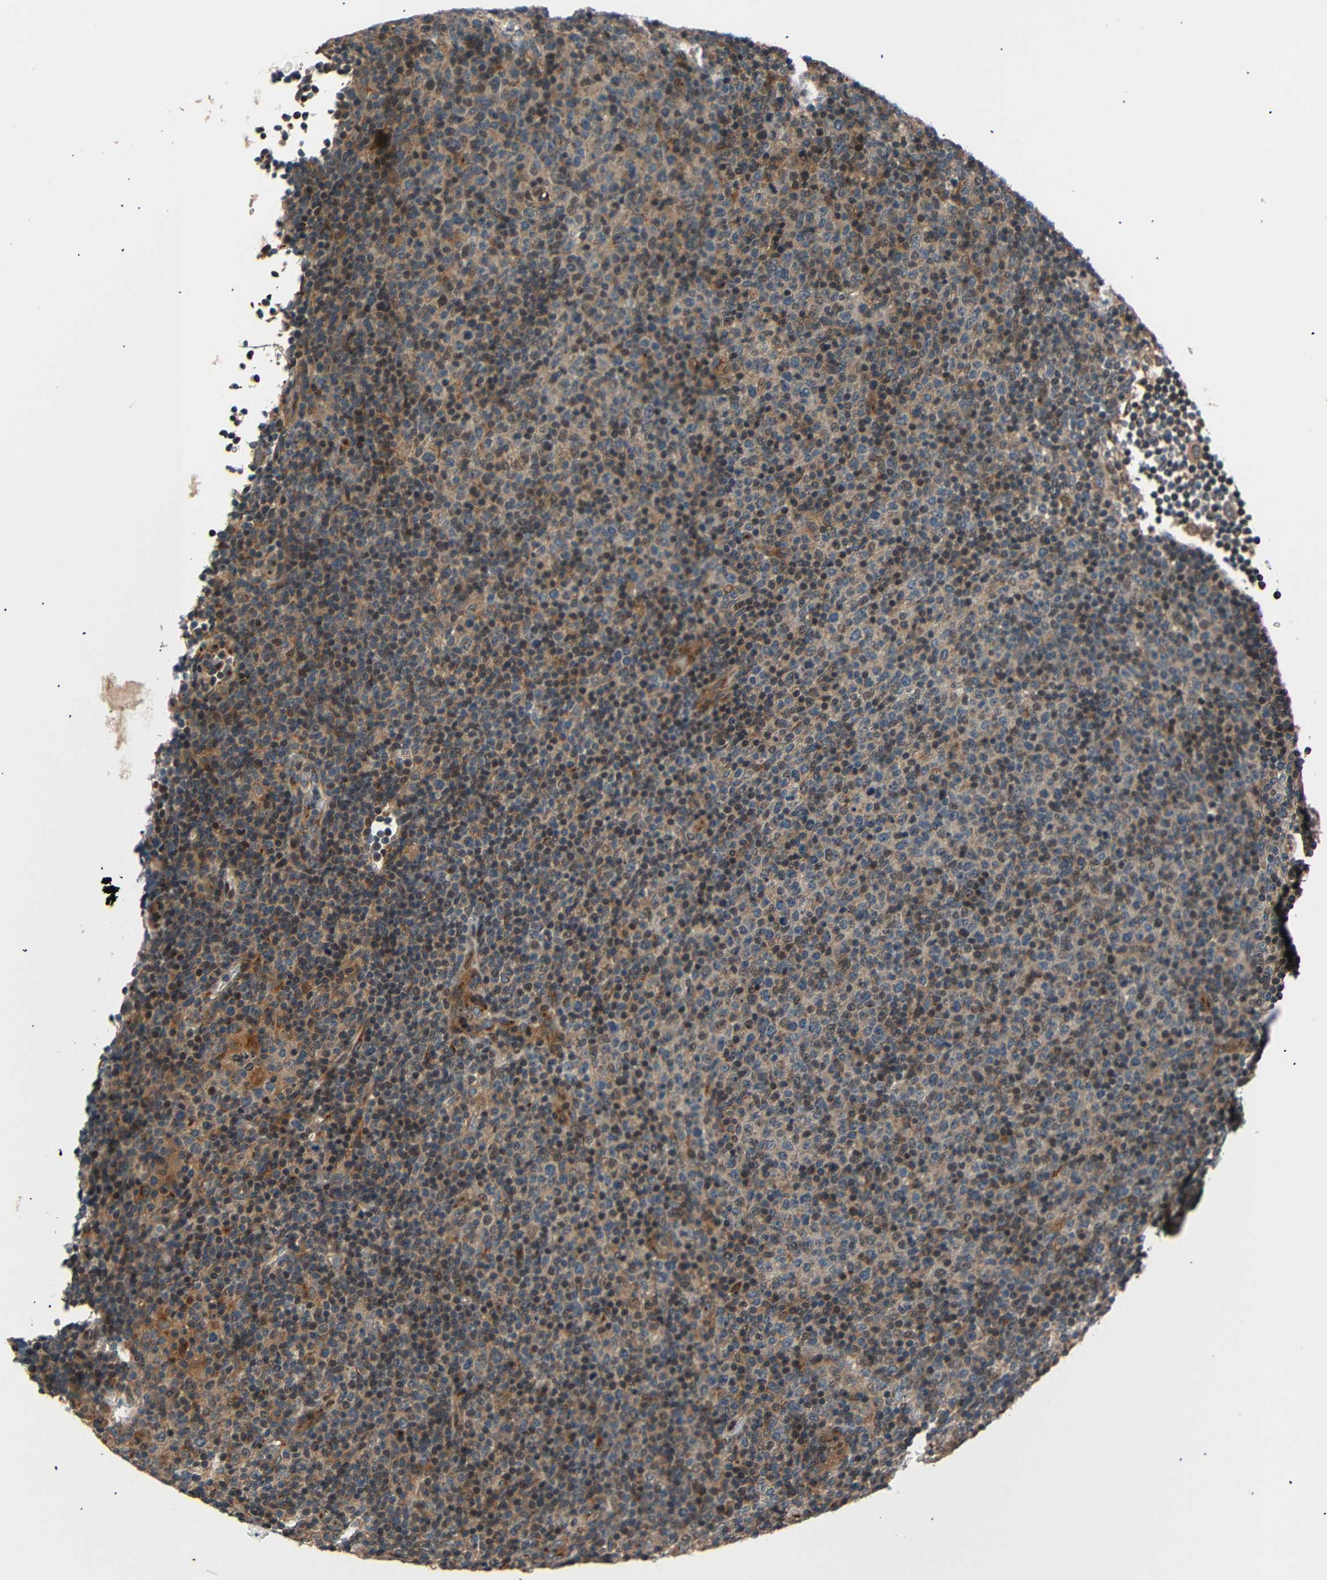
{"staining": {"intensity": "weak", "quantity": ">75%", "location": "cytoplasmic/membranous,nuclear"}, "tissue": "lymphoma", "cell_type": "Tumor cells", "image_type": "cancer", "snomed": [{"axis": "morphology", "description": "Malignant lymphoma, non-Hodgkin's type, Low grade"}, {"axis": "topography", "description": "Lymph node"}], "caption": "Immunohistochemical staining of human low-grade malignant lymphoma, non-Hodgkin's type displays low levels of weak cytoplasmic/membranous and nuclear staining in about >75% of tumor cells. The staining is performed using DAB brown chromogen to label protein expression. The nuclei are counter-stained blue using hematoxylin.", "gene": "AKAP9", "patient": {"sex": "male", "age": 70}}